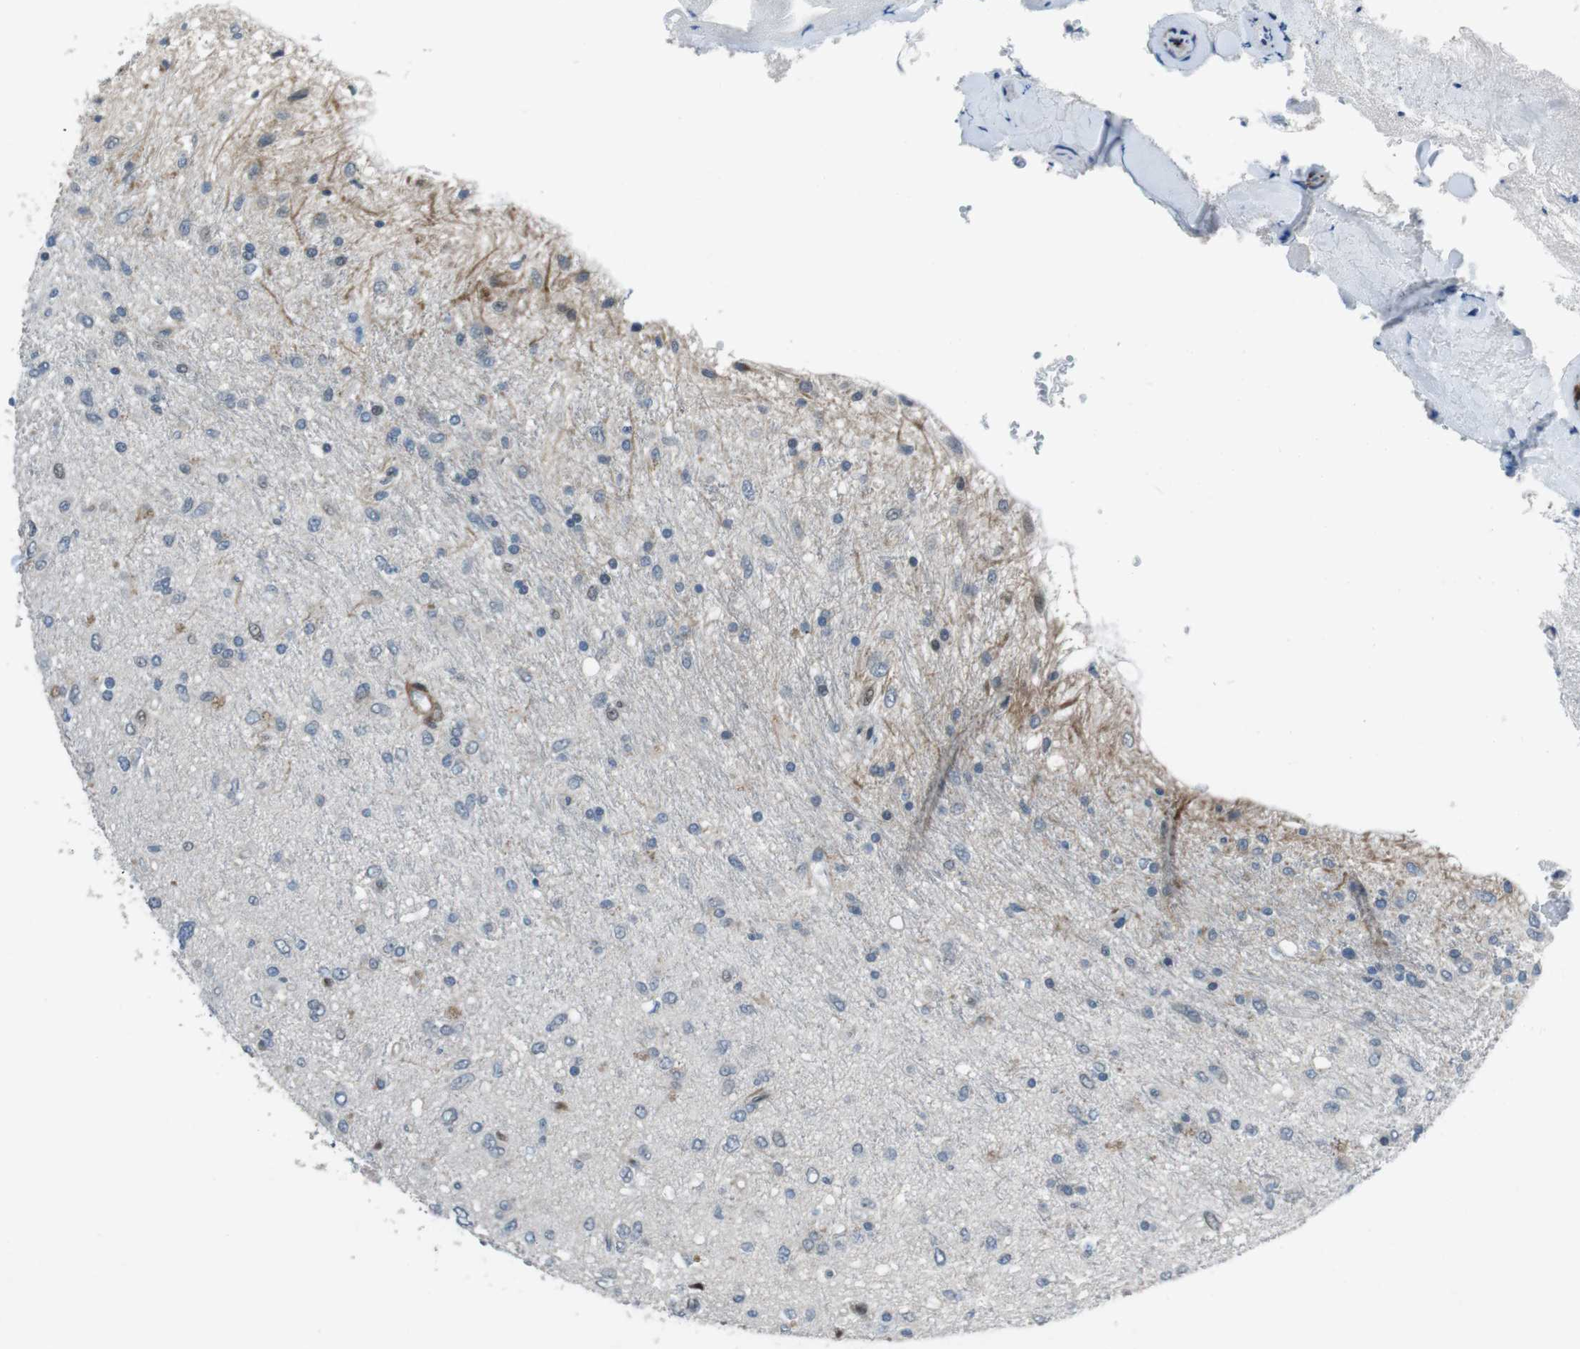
{"staining": {"intensity": "weak", "quantity": "<25%", "location": "nuclear"}, "tissue": "glioma", "cell_type": "Tumor cells", "image_type": "cancer", "snomed": [{"axis": "morphology", "description": "Glioma, malignant, Low grade"}, {"axis": "topography", "description": "Brain"}], "caption": "There is no significant positivity in tumor cells of glioma. Nuclei are stained in blue.", "gene": "PBRM1", "patient": {"sex": "male", "age": 77}}